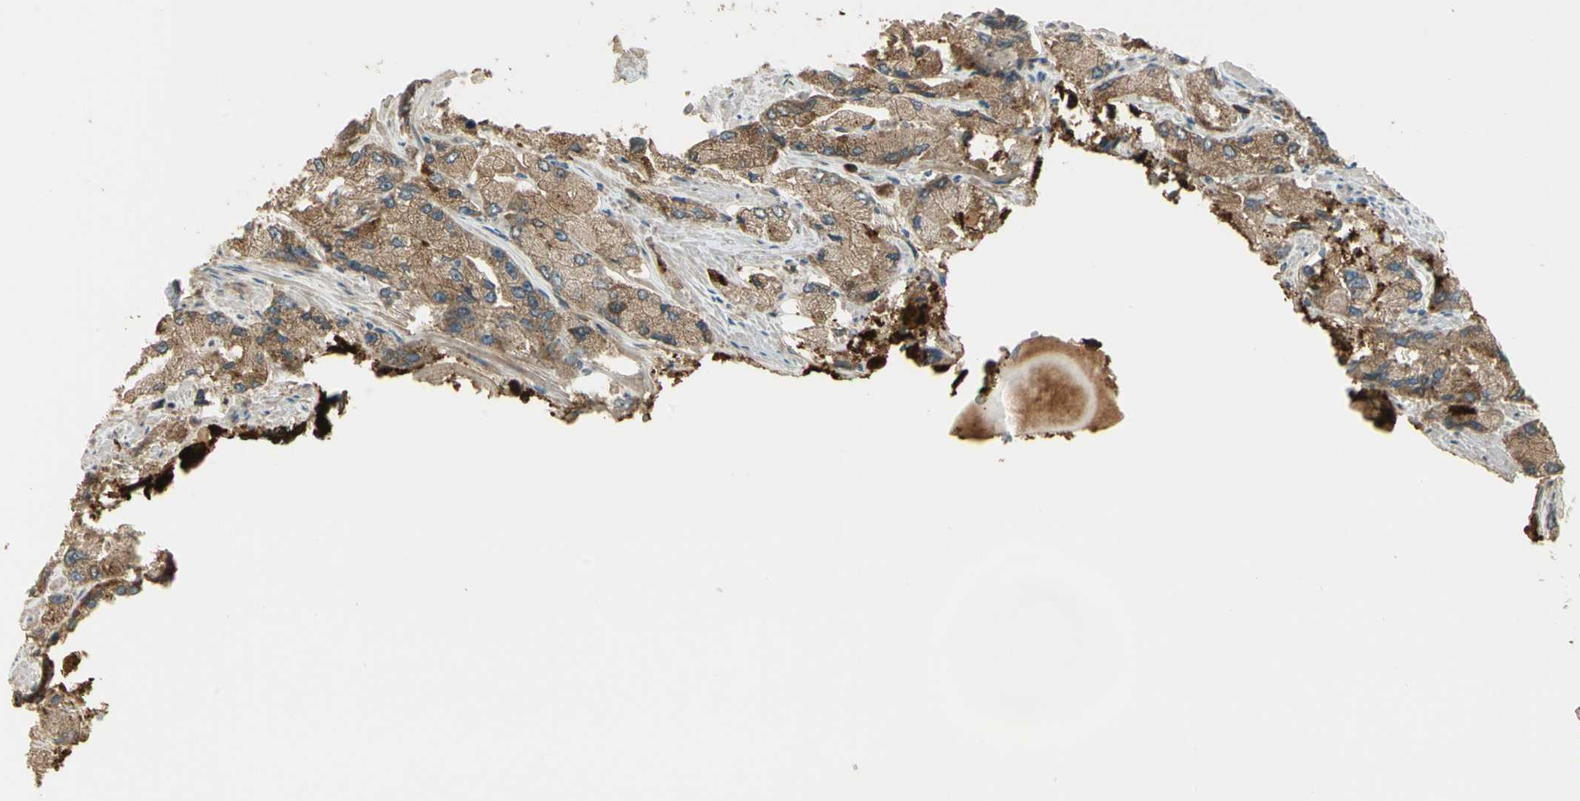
{"staining": {"intensity": "moderate", "quantity": ">75%", "location": "cytoplasmic/membranous"}, "tissue": "prostate cancer", "cell_type": "Tumor cells", "image_type": "cancer", "snomed": [{"axis": "morphology", "description": "Adenocarcinoma, High grade"}, {"axis": "topography", "description": "Prostate"}], "caption": "Moderate cytoplasmic/membranous protein positivity is seen in approximately >75% of tumor cells in prostate adenocarcinoma (high-grade).", "gene": "STX11", "patient": {"sex": "male", "age": 58}}